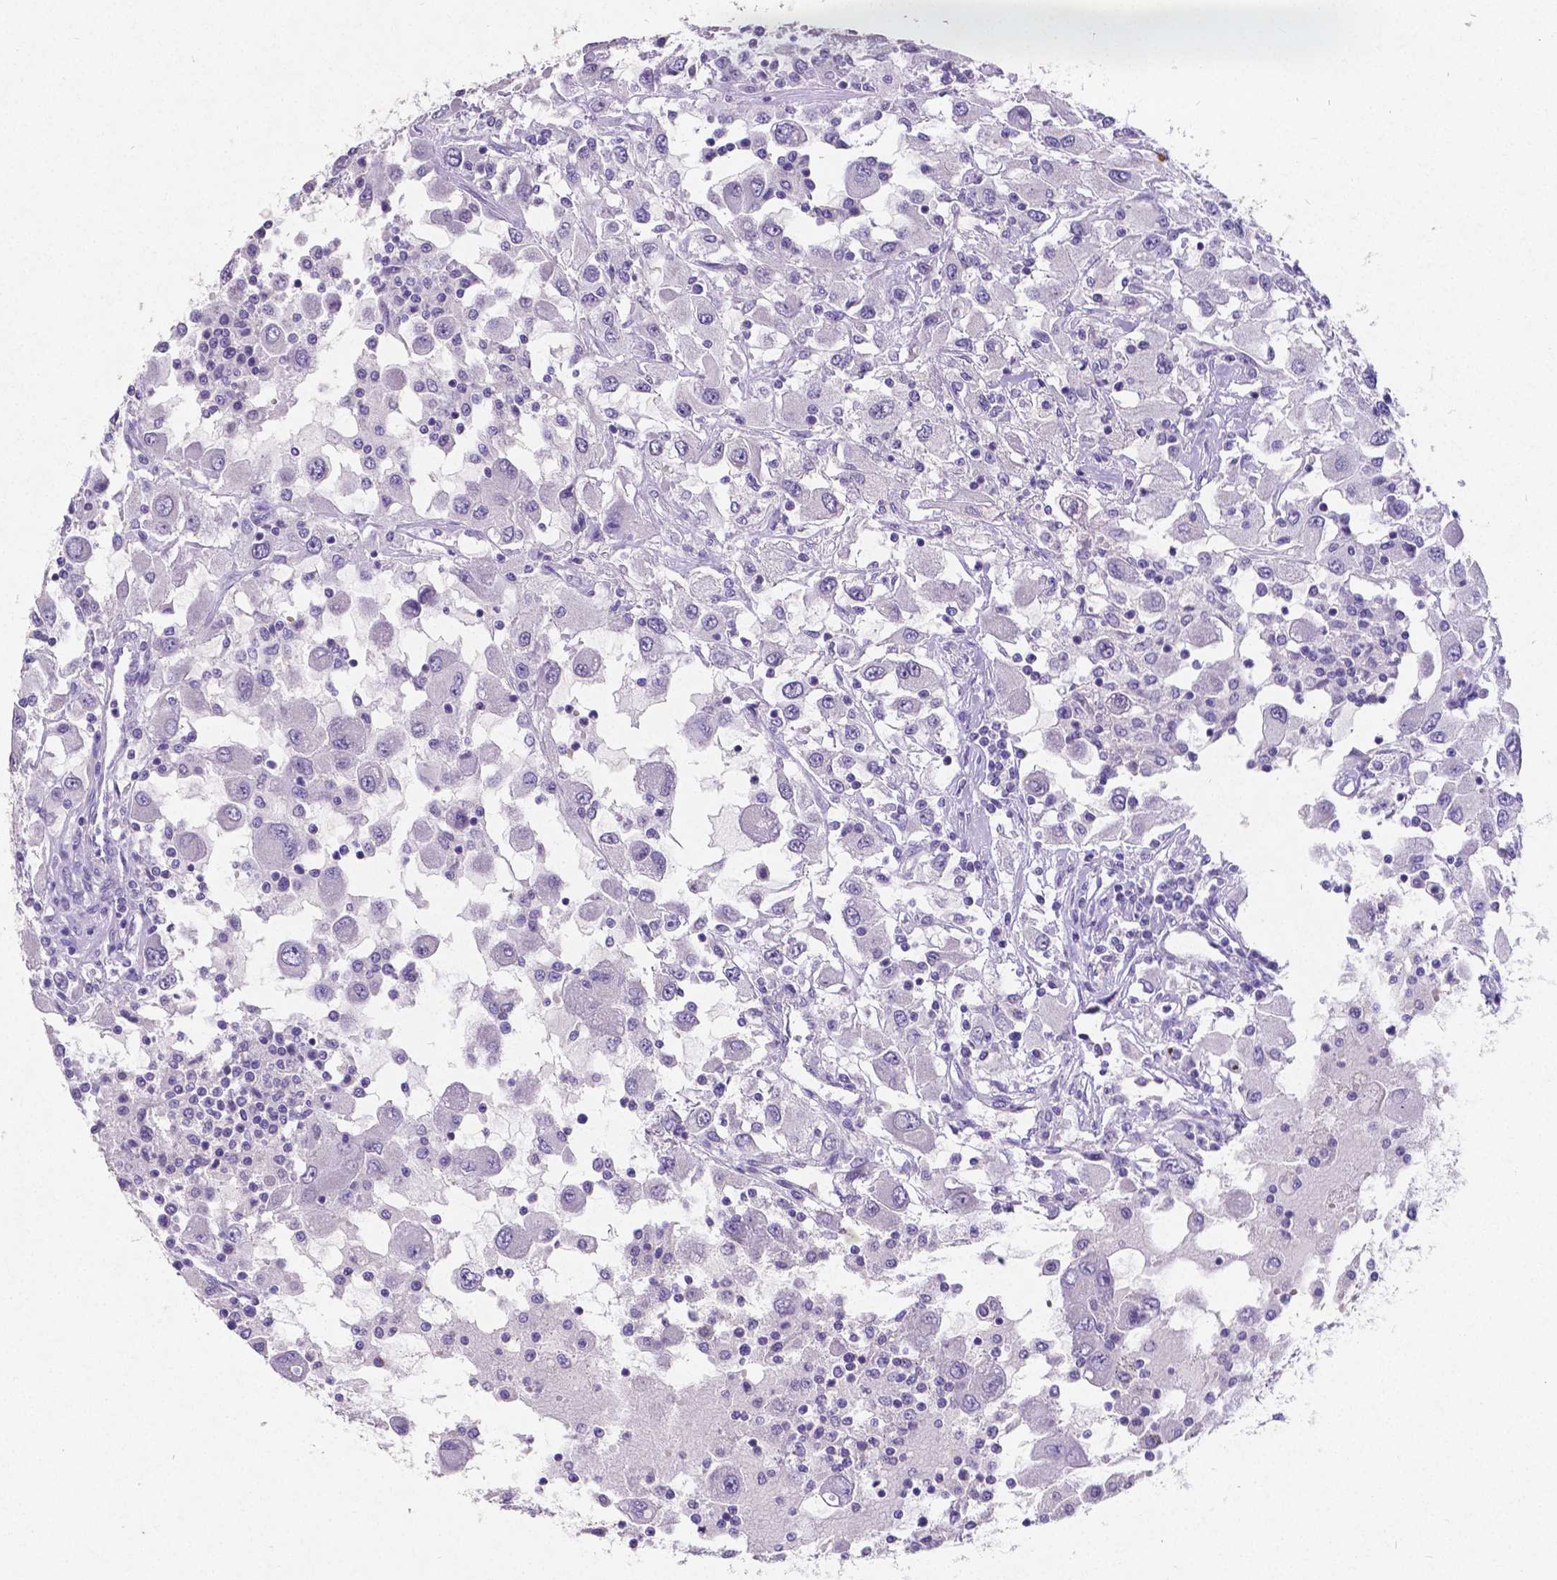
{"staining": {"intensity": "negative", "quantity": "none", "location": "none"}, "tissue": "renal cancer", "cell_type": "Tumor cells", "image_type": "cancer", "snomed": [{"axis": "morphology", "description": "Adenocarcinoma, NOS"}, {"axis": "topography", "description": "Kidney"}], "caption": "Protein analysis of renal cancer reveals no significant positivity in tumor cells. (DAB immunohistochemistry visualized using brightfield microscopy, high magnification).", "gene": "SATB2", "patient": {"sex": "female", "age": 67}}